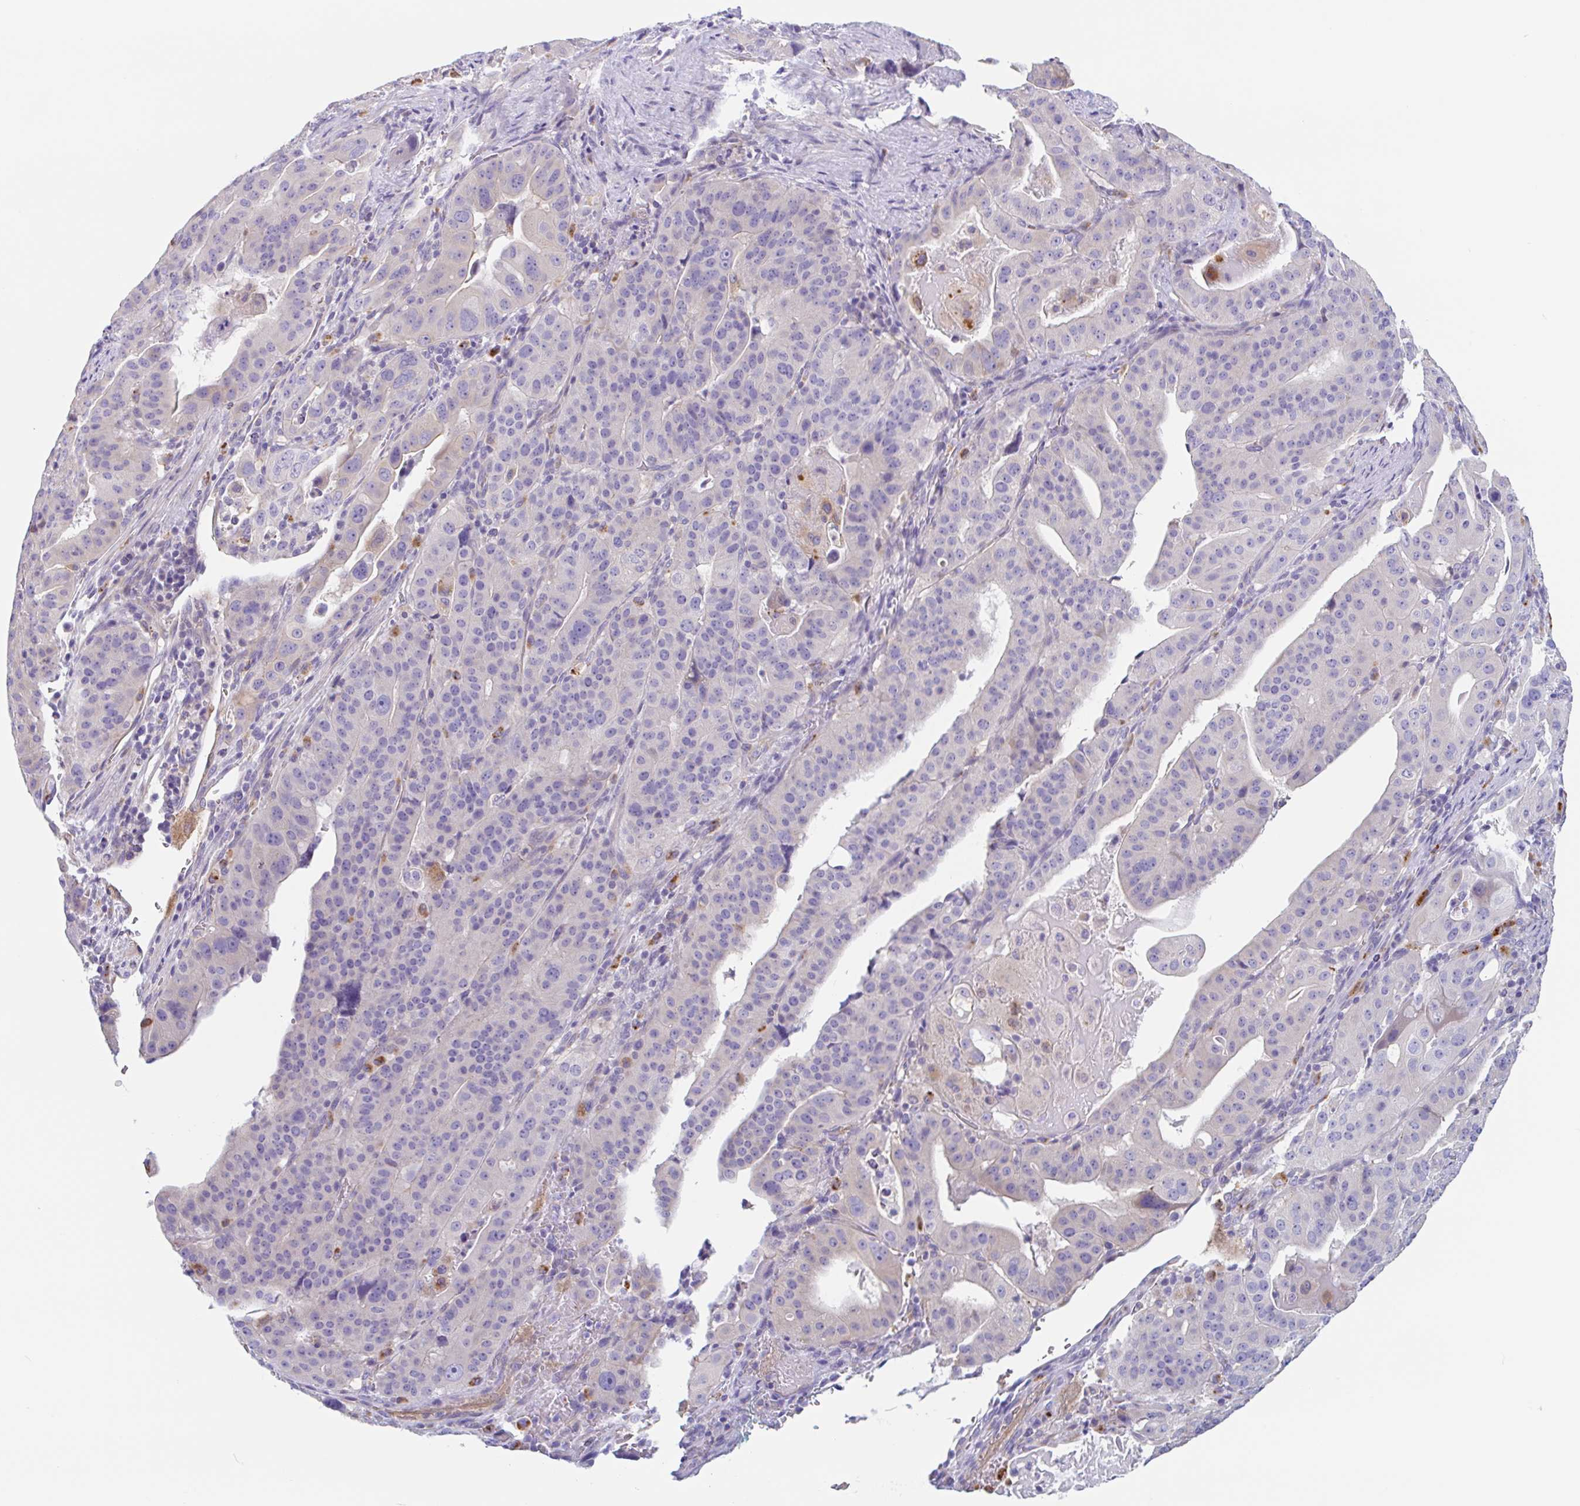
{"staining": {"intensity": "negative", "quantity": "none", "location": "none"}, "tissue": "stomach cancer", "cell_type": "Tumor cells", "image_type": "cancer", "snomed": [{"axis": "morphology", "description": "Adenocarcinoma, NOS"}, {"axis": "topography", "description": "Stomach"}], "caption": "Immunohistochemistry (IHC) of stomach cancer reveals no expression in tumor cells.", "gene": "LENG9", "patient": {"sex": "male", "age": 48}}